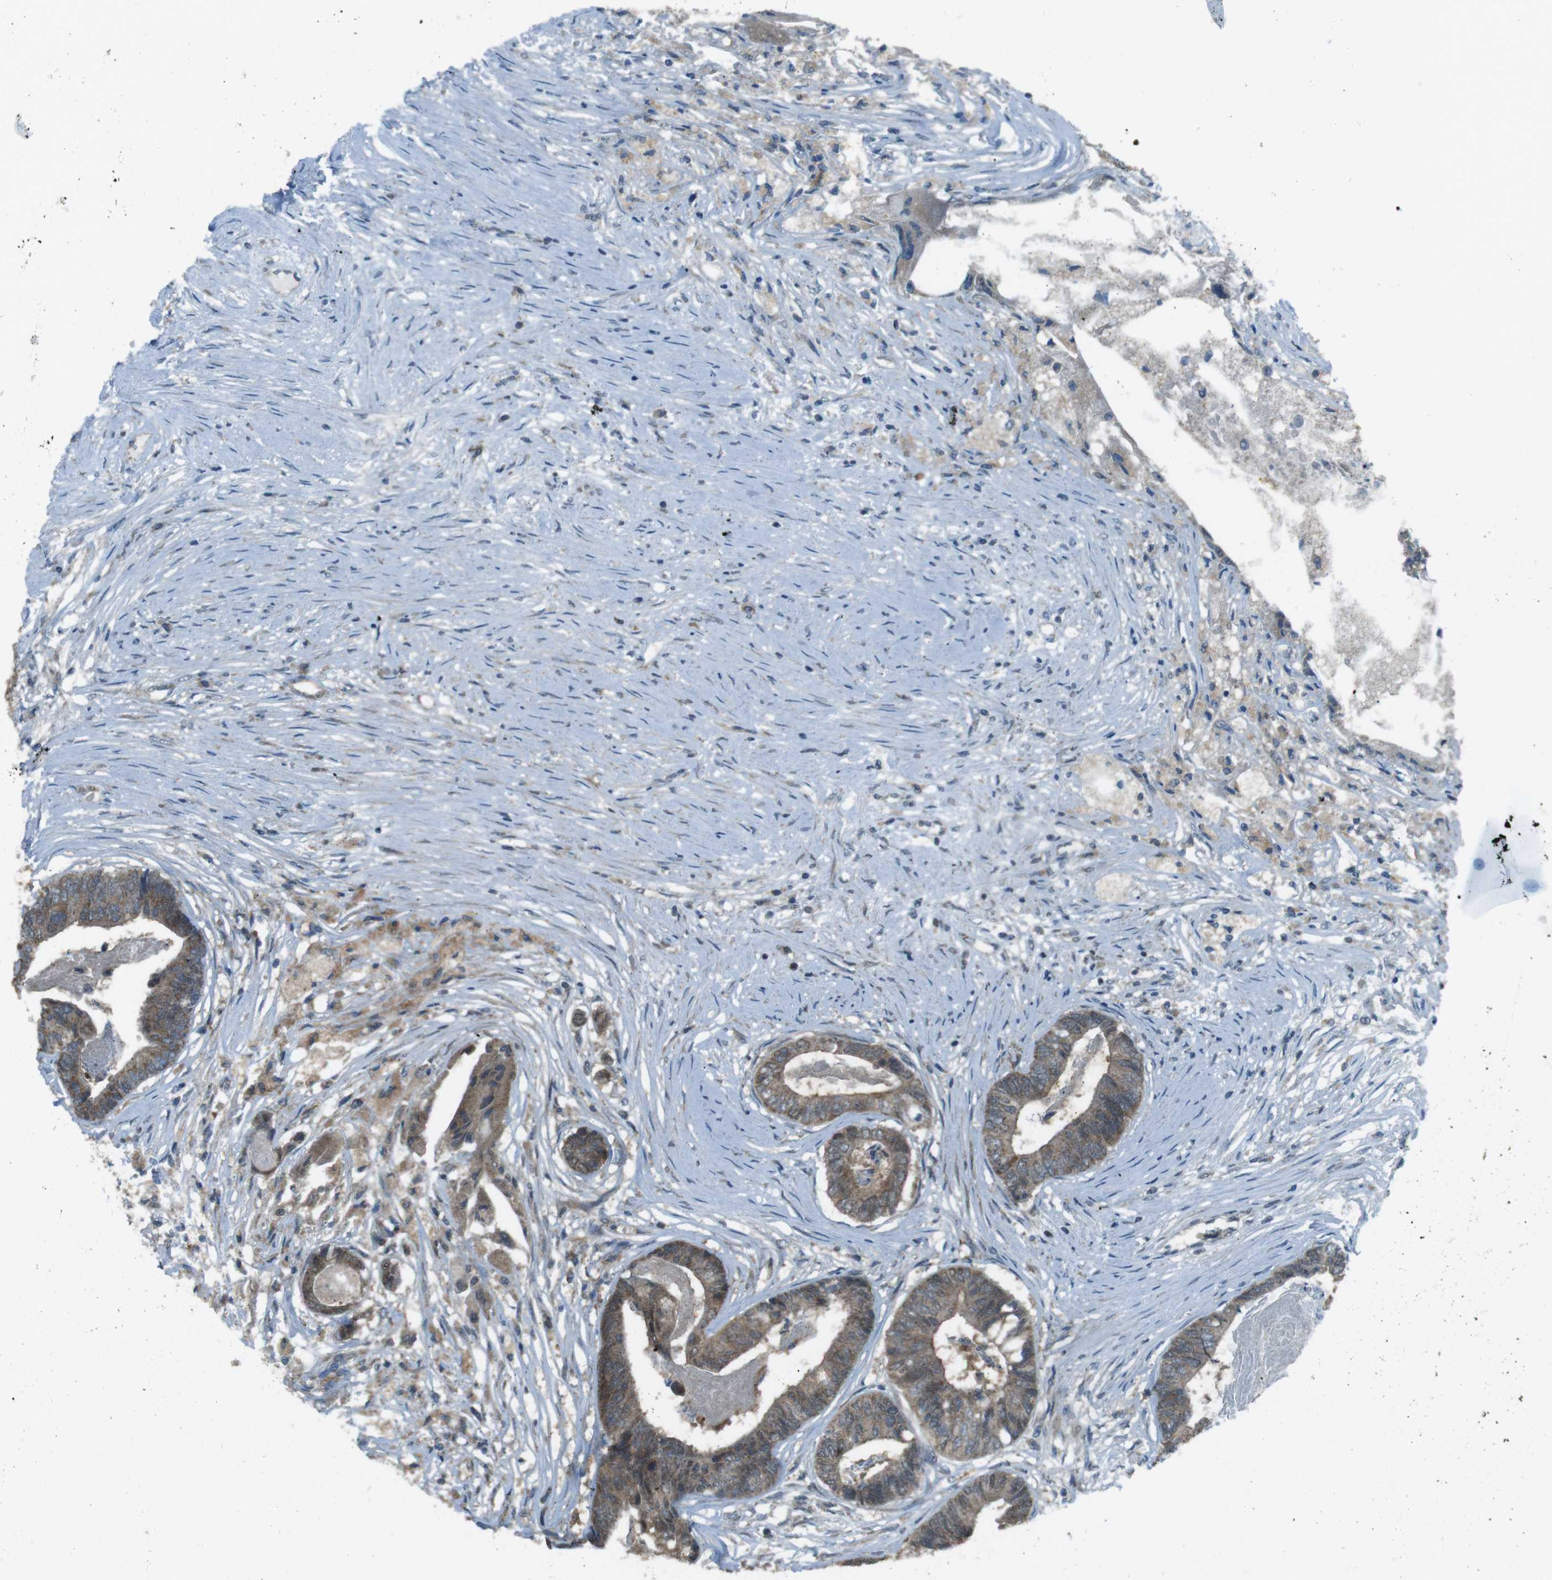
{"staining": {"intensity": "weak", "quantity": ">75%", "location": "cytoplasmic/membranous"}, "tissue": "colorectal cancer", "cell_type": "Tumor cells", "image_type": "cancer", "snomed": [{"axis": "morphology", "description": "Adenocarcinoma, NOS"}, {"axis": "topography", "description": "Rectum"}], "caption": "The histopathology image demonstrates a brown stain indicating the presence of a protein in the cytoplasmic/membranous of tumor cells in colorectal adenocarcinoma. The protein of interest is shown in brown color, while the nuclei are stained blue.", "gene": "MFAP3", "patient": {"sex": "male", "age": 63}}